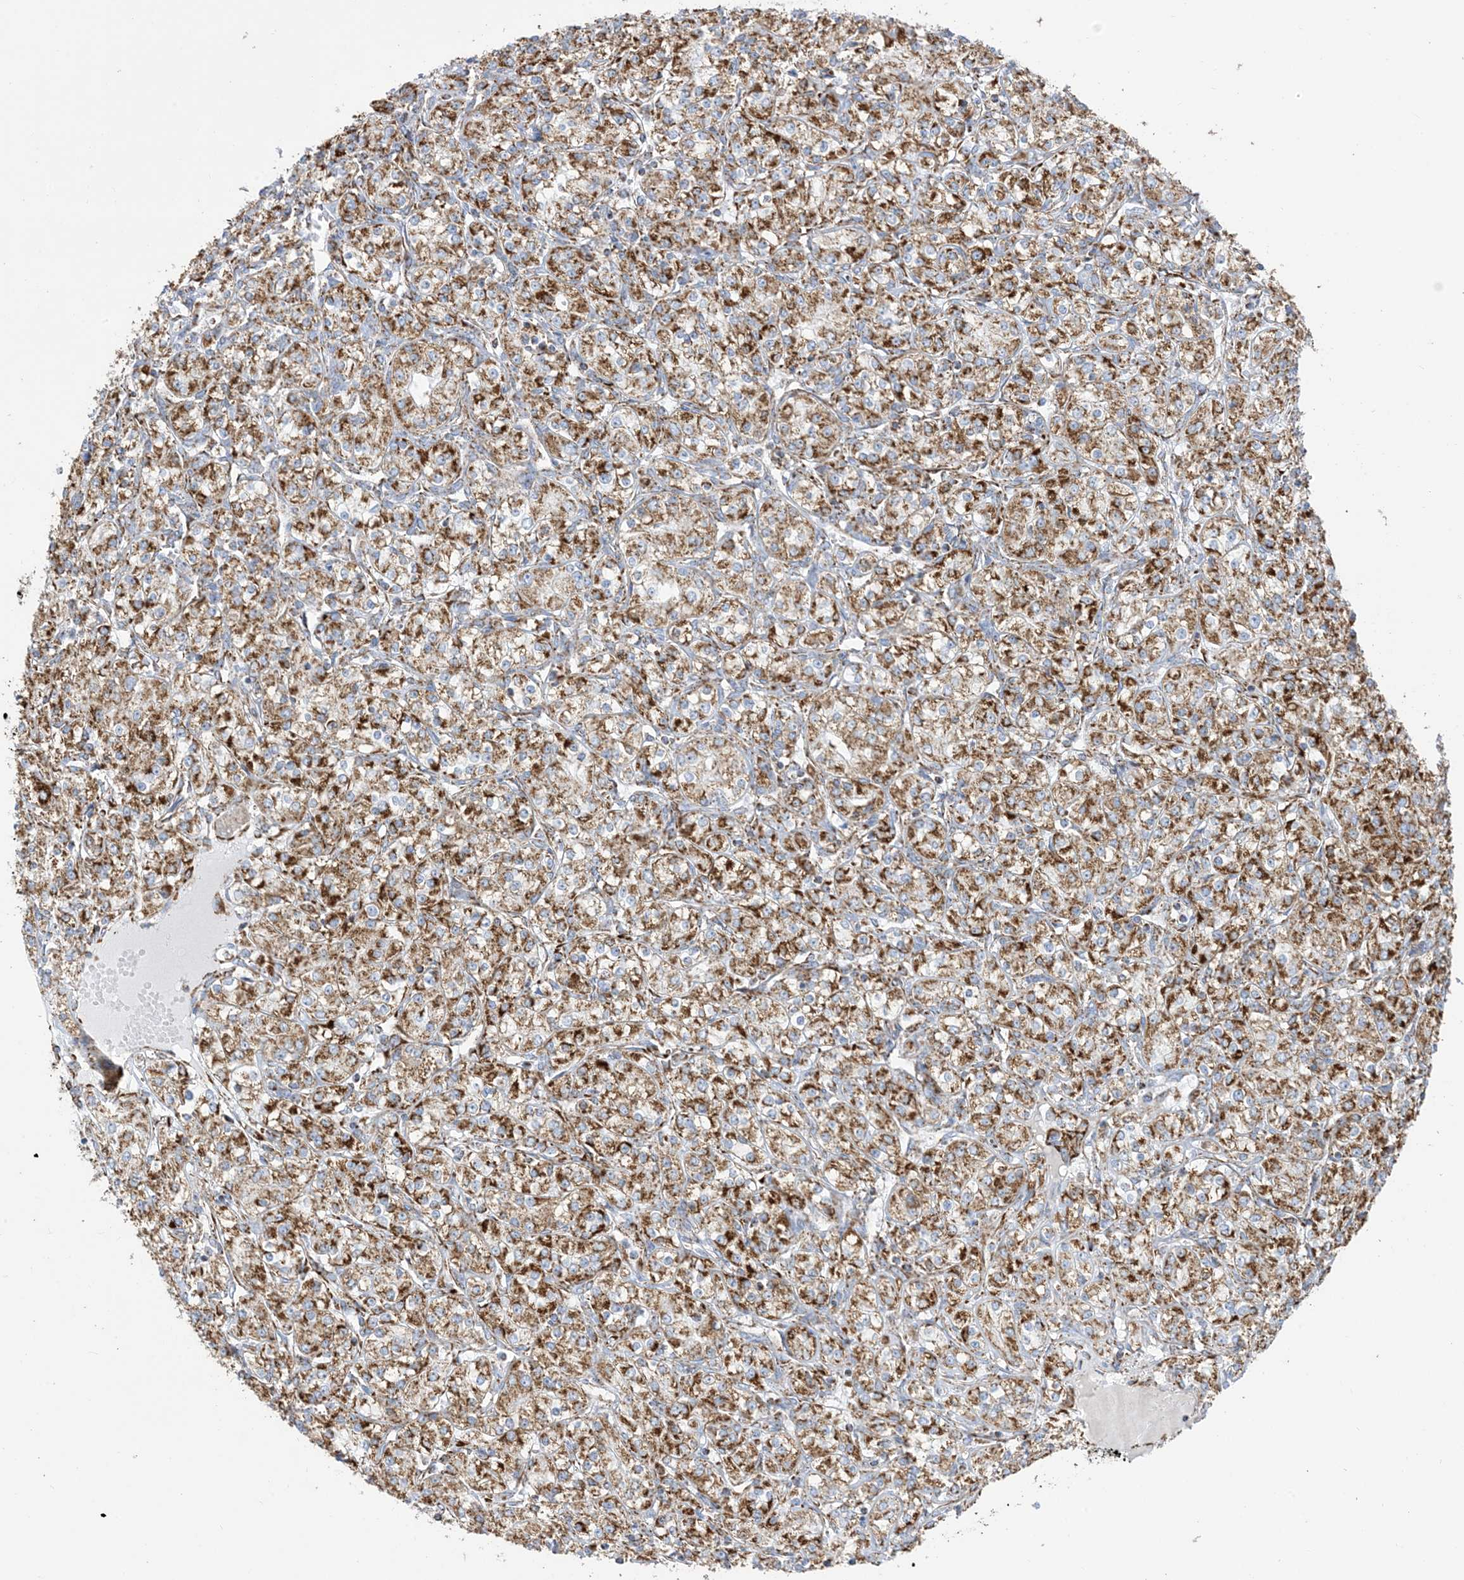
{"staining": {"intensity": "moderate", "quantity": ">75%", "location": "cytoplasmic/membranous"}, "tissue": "renal cancer", "cell_type": "Tumor cells", "image_type": "cancer", "snomed": [{"axis": "morphology", "description": "Adenocarcinoma, NOS"}, {"axis": "topography", "description": "Kidney"}], "caption": "The histopathology image shows a brown stain indicating the presence of a protein in the cytoplasmic/membranous of tumor cells in renal cancer (adenocarcinoma).", "gene": "SAMM50", "patient": {"sex": "male", "age": 77}}